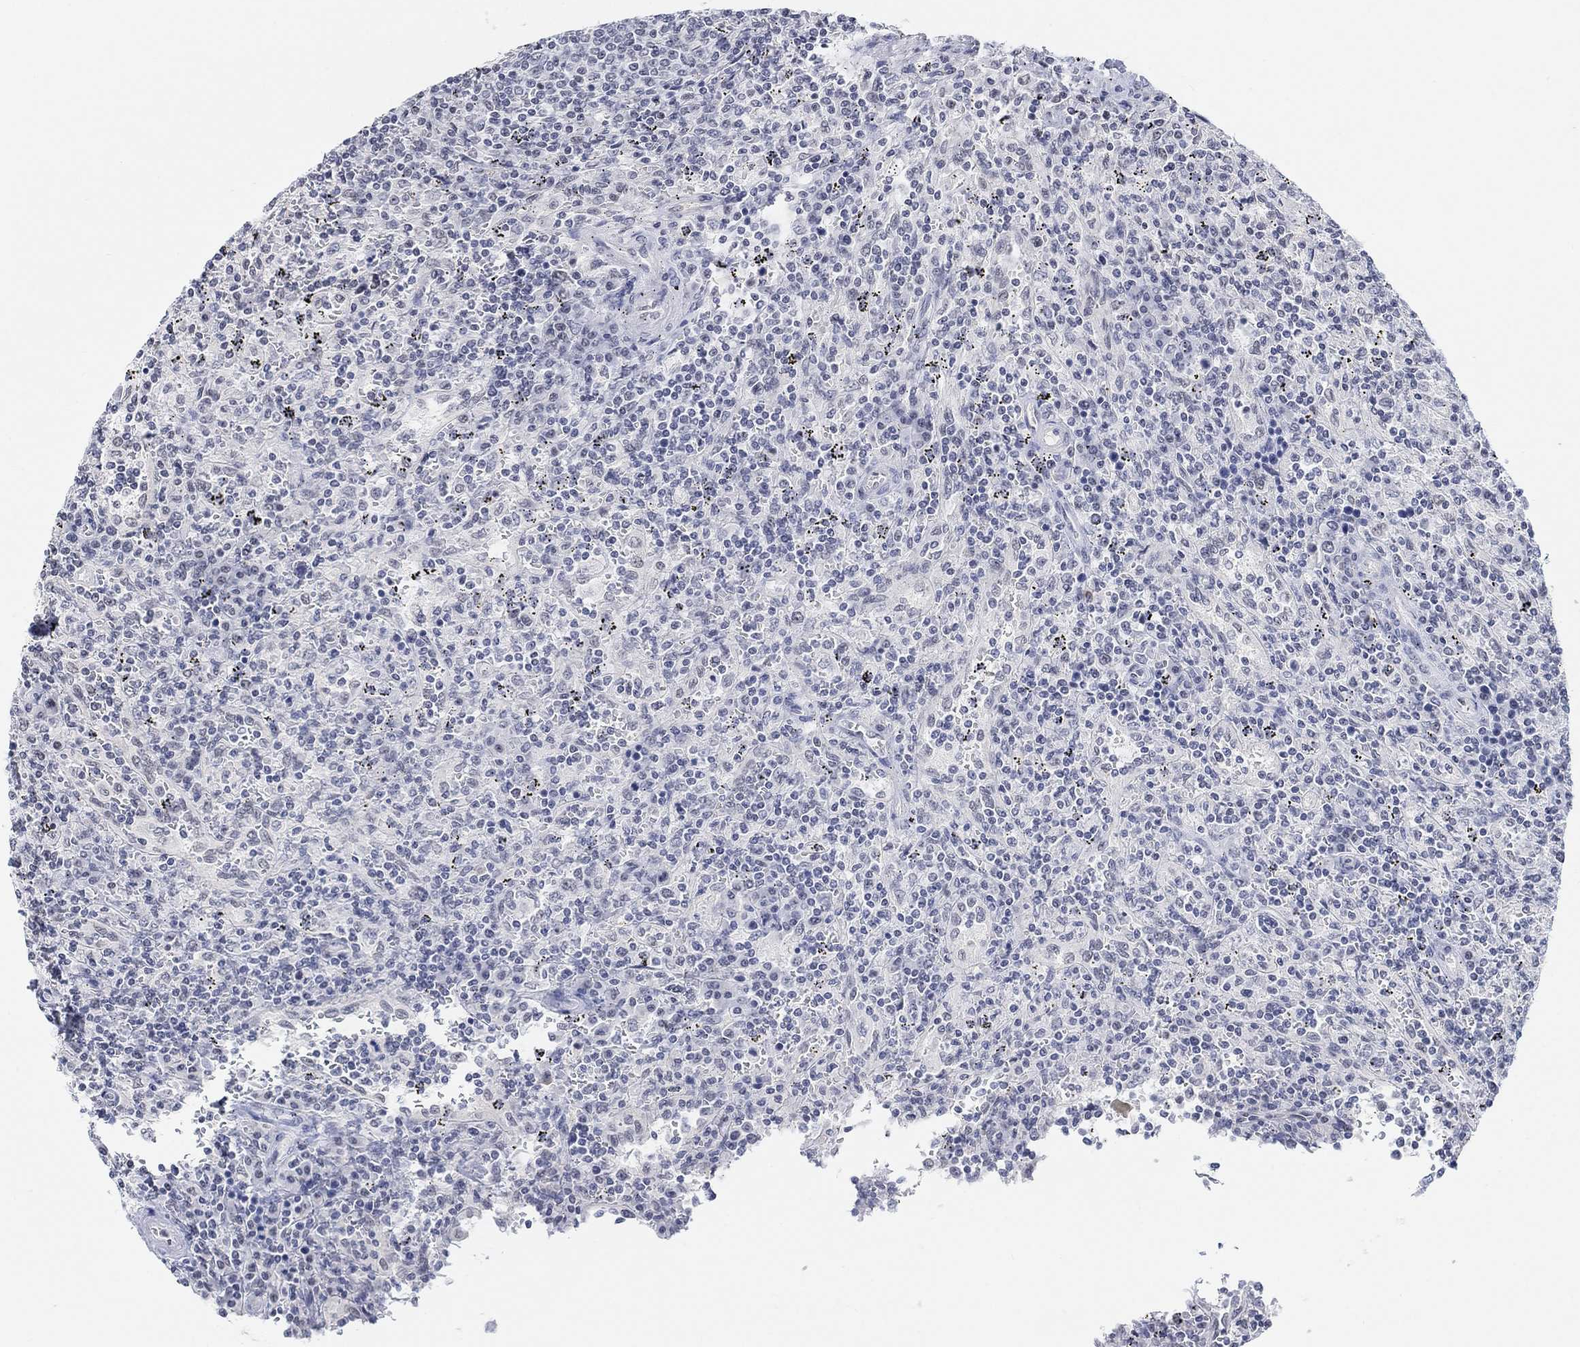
{"staining": {"intensity": "negative", "quantity": "none", "location": "none"}, "tissue": "lymphoma", "cell_type": "Tumor cells", "image_type": "cancer", "snomed": [{"axis": "morphology", "description": "Malignant lymphoma, non-Hodgkin's type, Low grade"}, {"axis": "topography", "description": "Spleen"}], "caption": "Tumor cells show no significant protein staining in malignant lymphoma, non-Hodgkin's type (low-grade).", "gene": "PURG", "patient": {"sex": "male", "age": 62}}